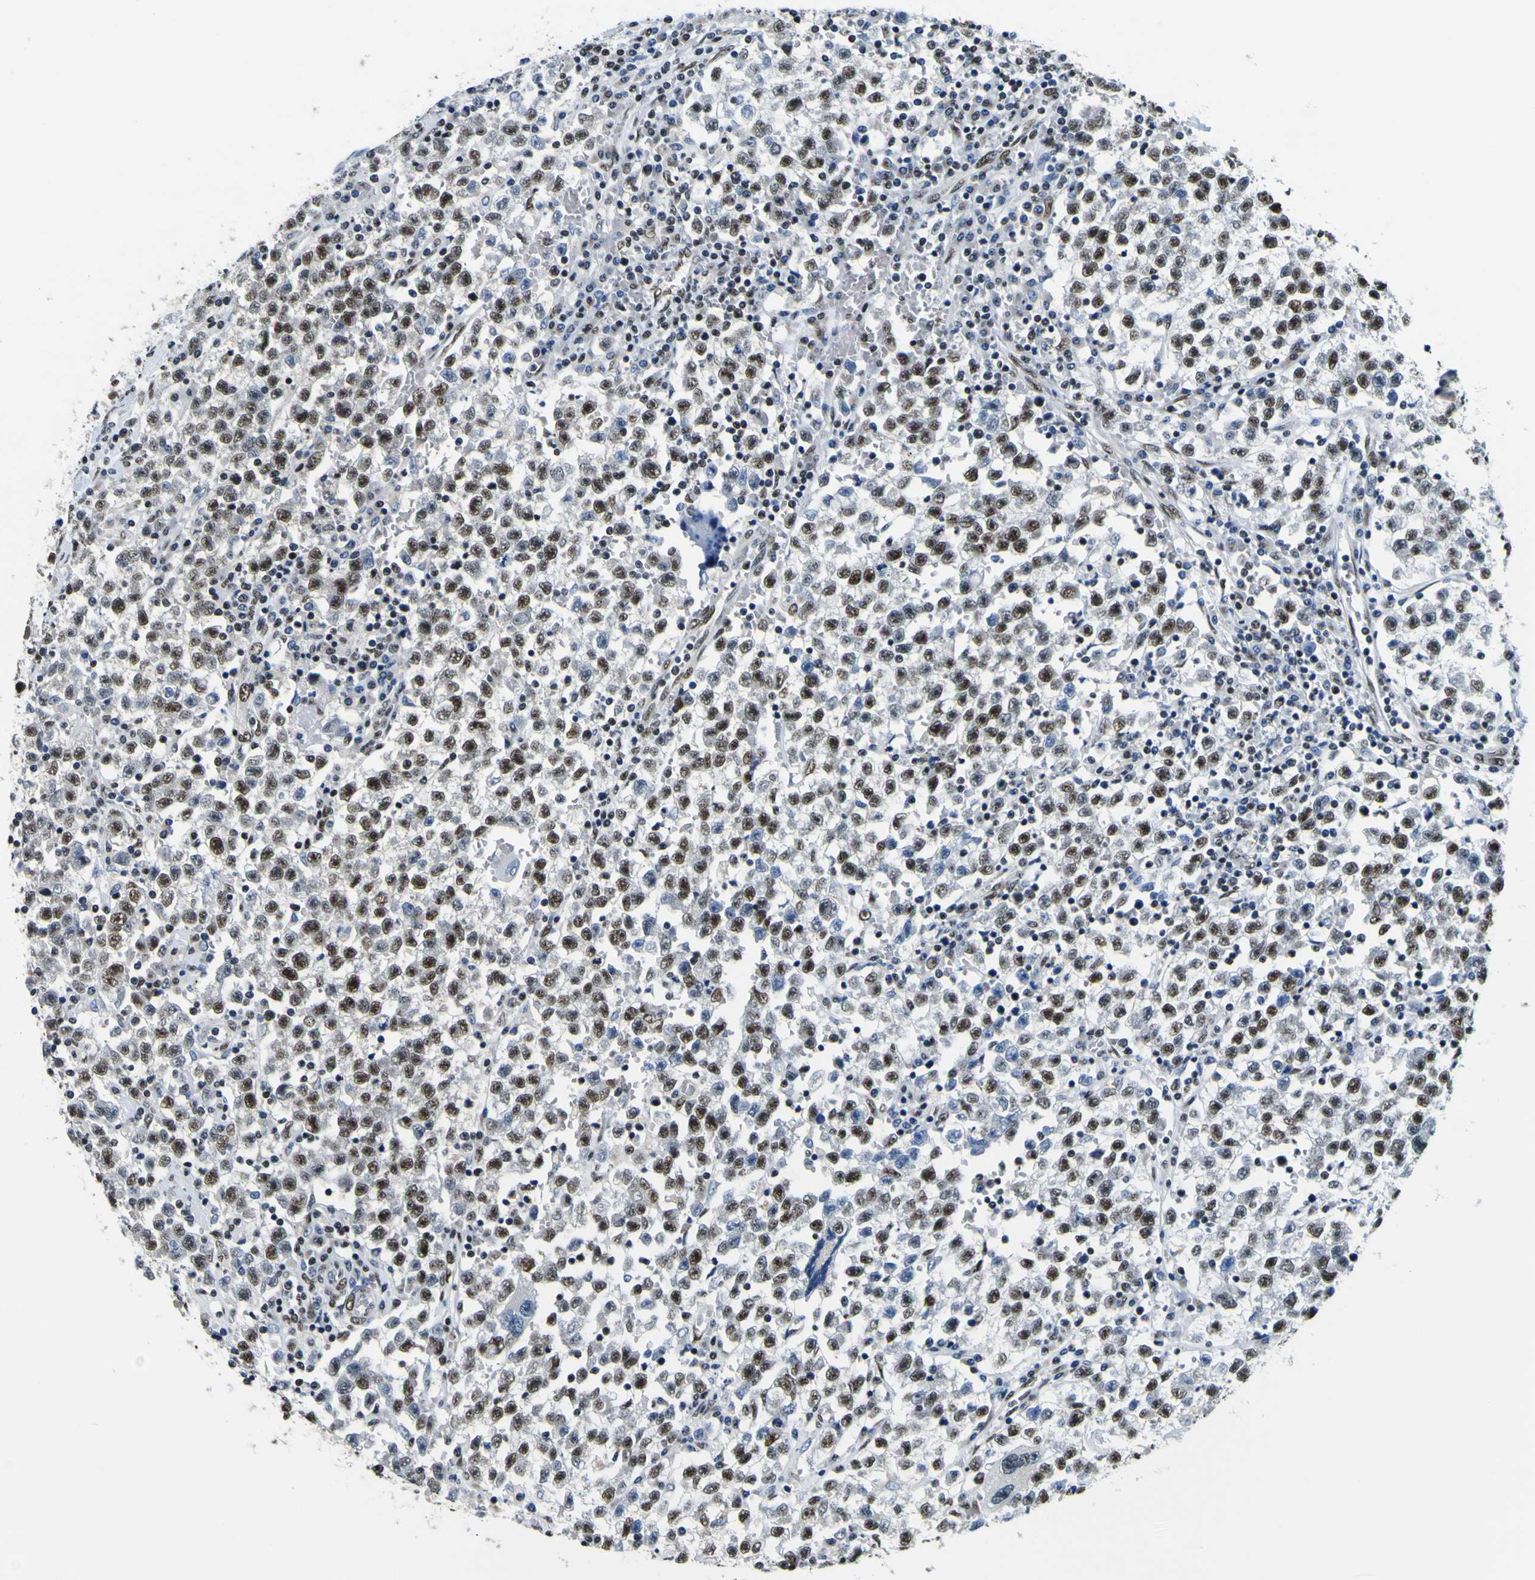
{"staining": {"intensity": "strong", "quantity": ">75%", "location": "nuclear"}, "tissue": "testis cancer", "cell_type": "Tumor cells", "image_type": "cancer", "snomed": [{"axis": "morphology", "description": "Seminoma, NOS"}, {"axis": "topography", "description": "Testis"}], "caption": "This photomicrograph exhibits IHC staining of human seminoma (testis), with high strong nuclear expression in about >75% of tumor cells.", "gene": "SP1", "patient": {"sex": "male", "age": 22}}